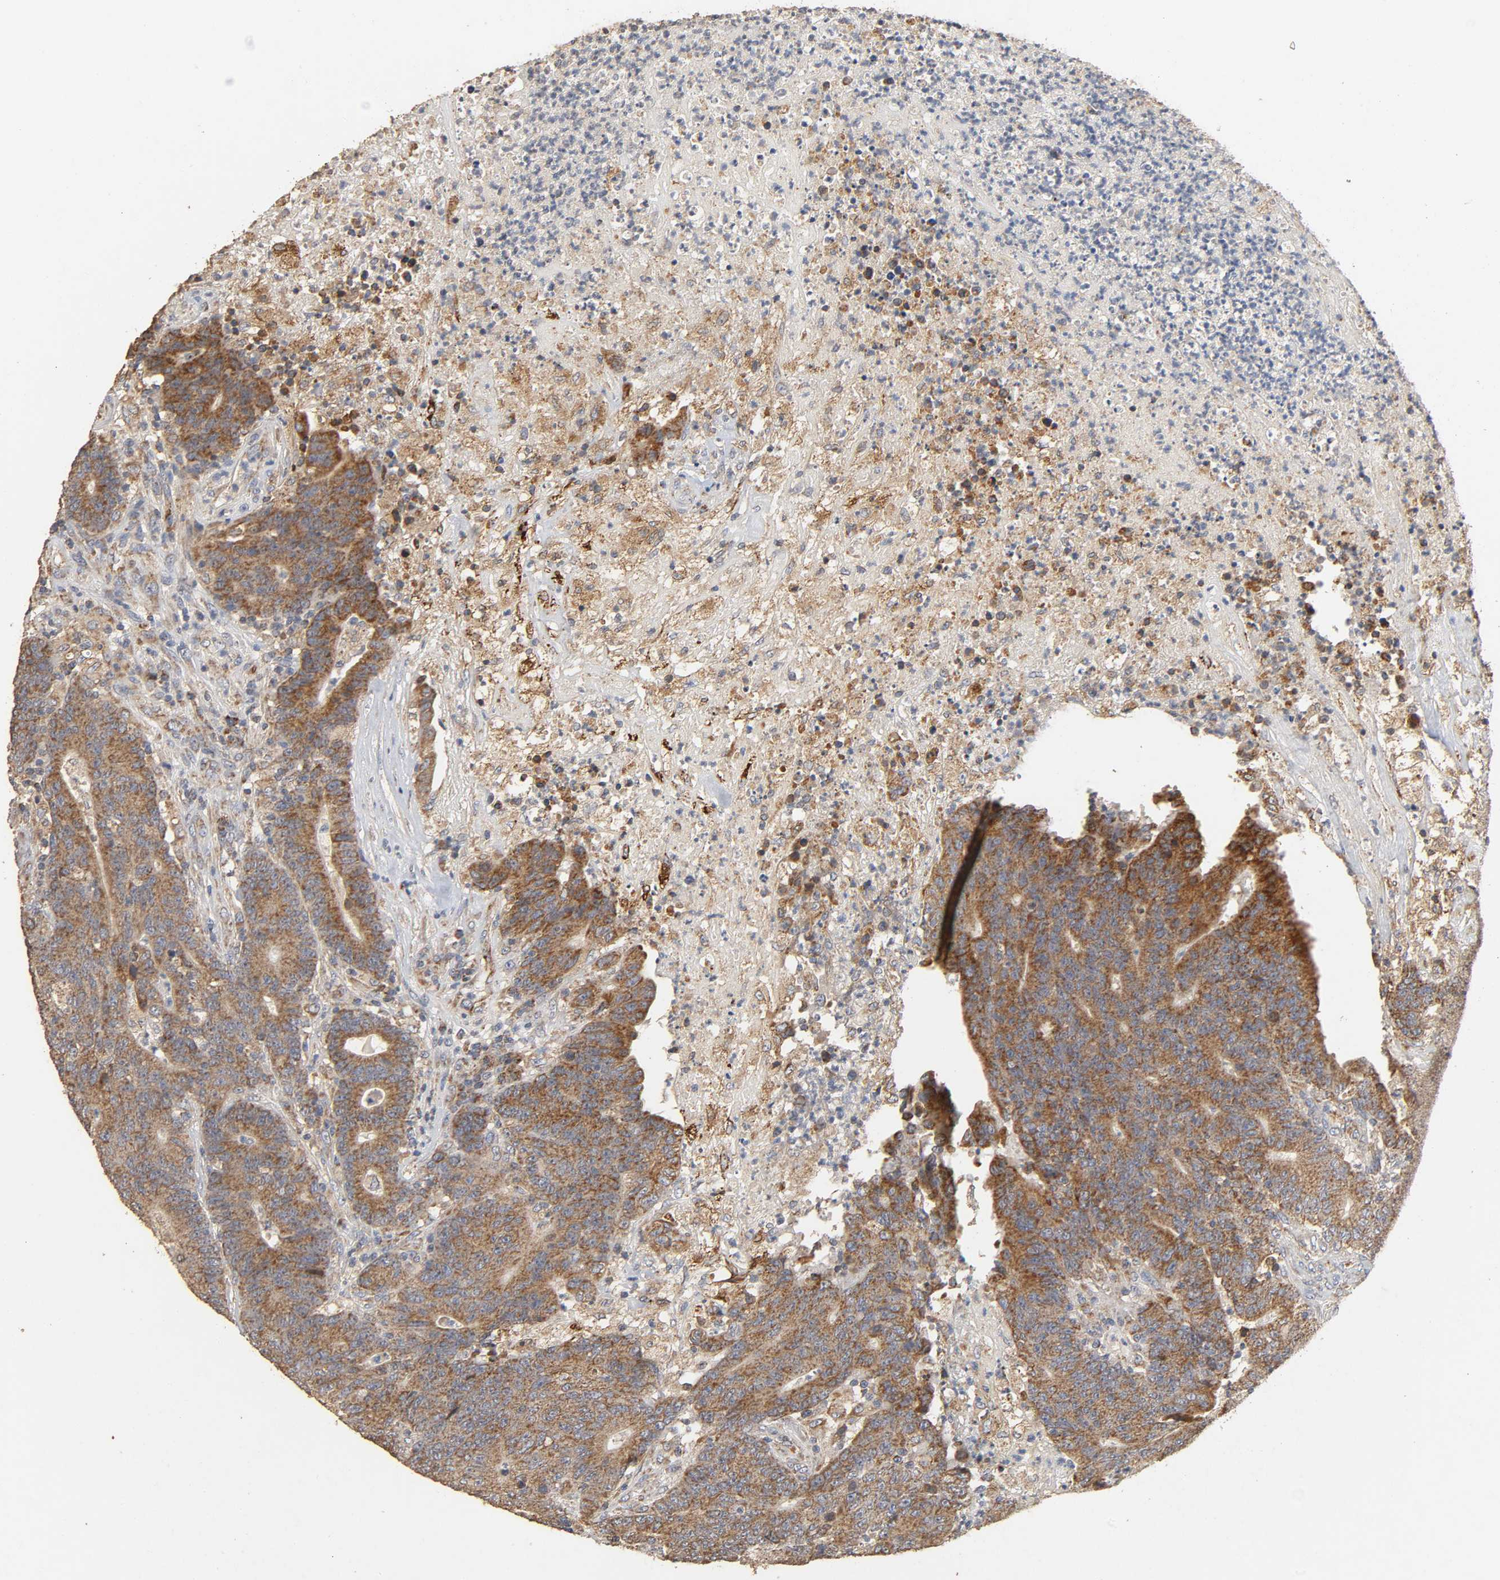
{"staining": {"intensity": "strong", "quantity": ">75%", "location": "cytoplasmic/membranous"}, "tissue": "colorectal cancer", "cell_type": "Tumor cells", "image_type": "cancer", "snomed": [{"axis": "morphology", "description": "Normal tissue, NOS"}, {"axis": "morphology", "description": "Adenocarcinoma, NOS"}, {"axis": "topography", "description": "Colon"}], "caption": "Human colorectal cancer stained with a protein marker demonstrates strong staining in tumor cells.", "gene": "NDUFS3", "patient": {"sex": "female", "age": 75}}